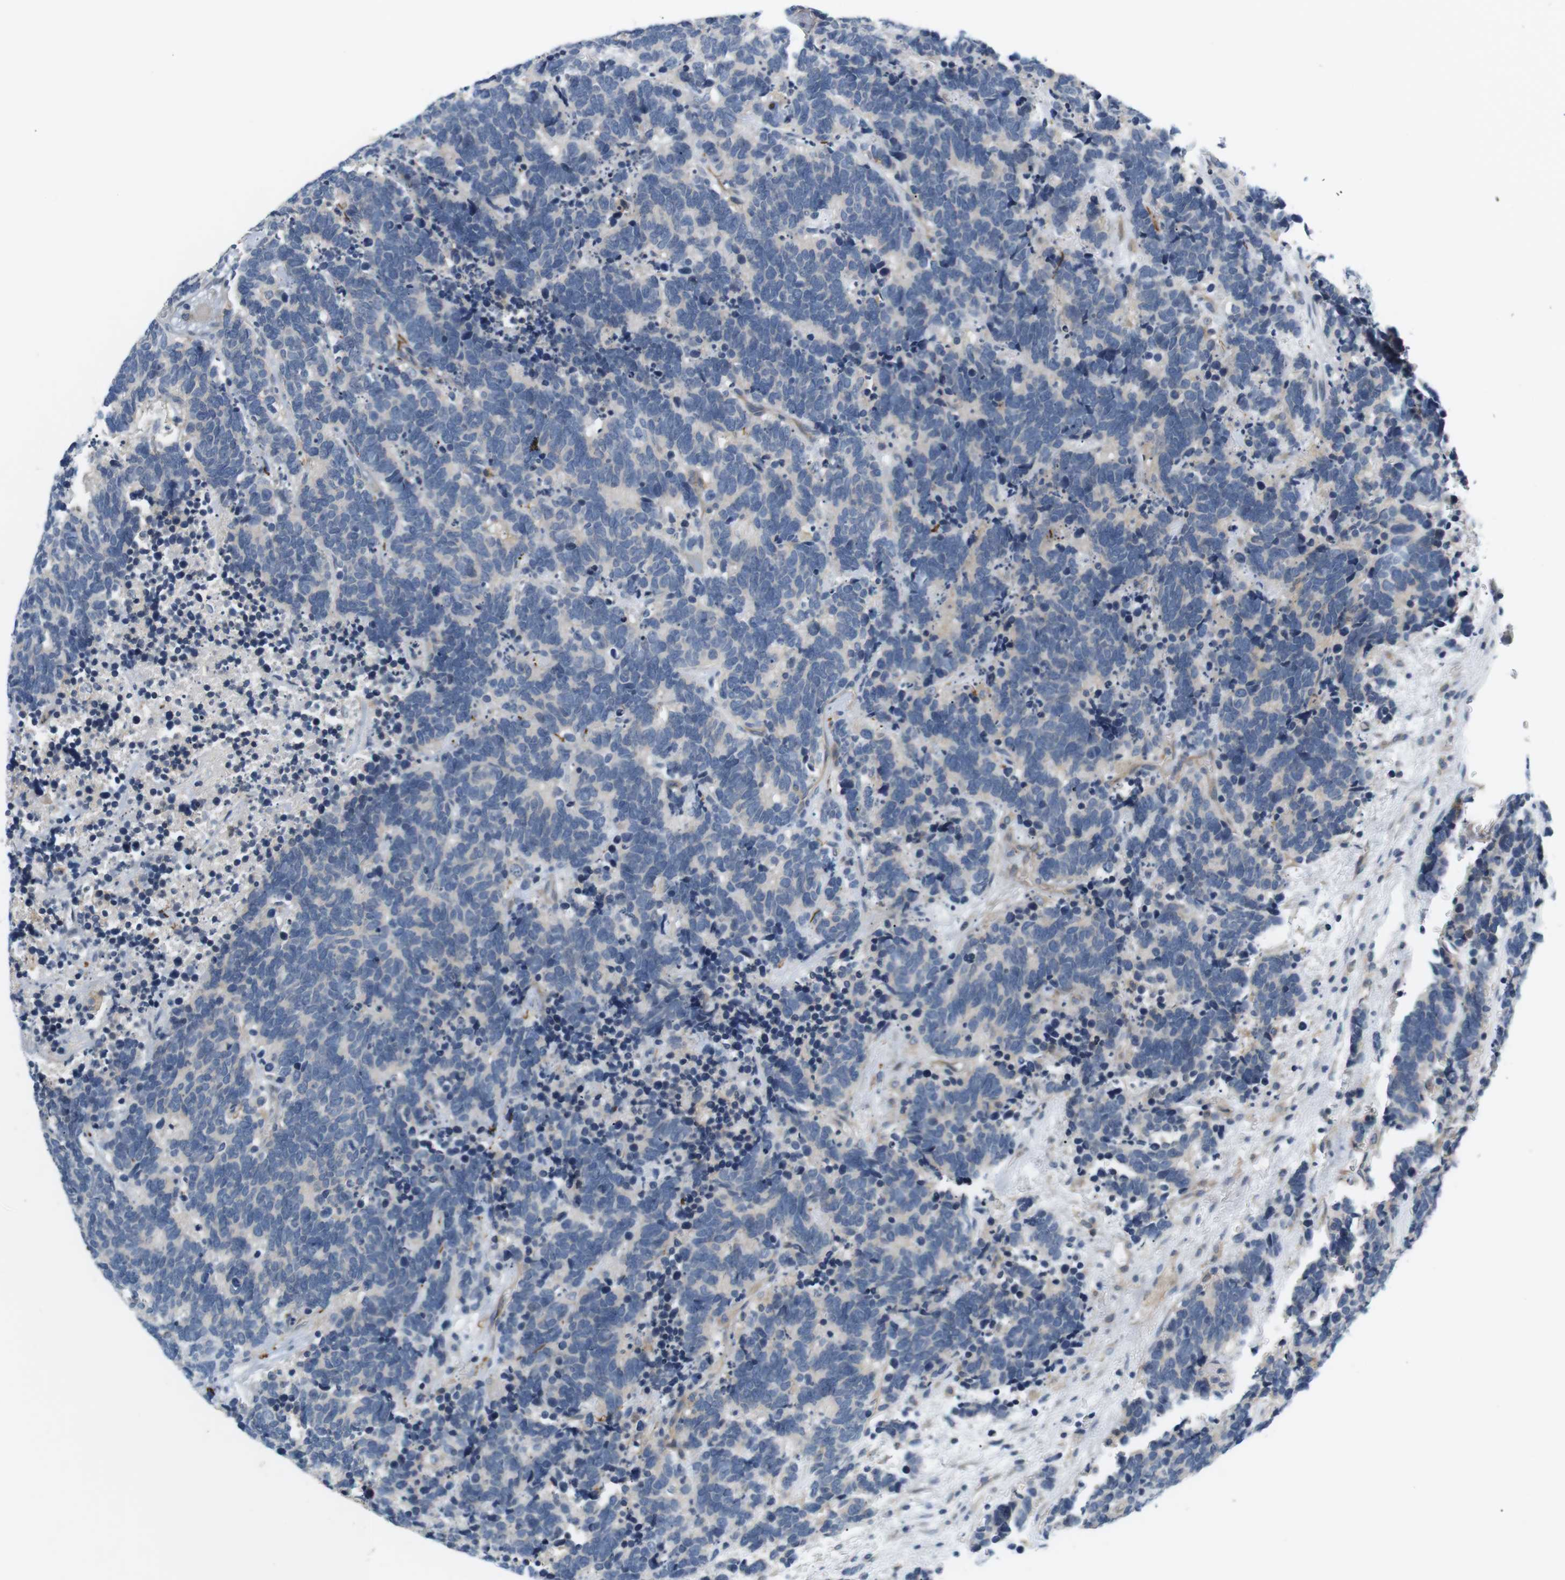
{"staining": {"intensity": "negative", "quantity": "none", "location": "none"}, "tissue": "carcinoid", "cell_type": "Tumor cells", "image_type": "cancer", "snomed": [{"axis": "morphology", "description": "Carcinoma, NOS"}, {"axis": "morphology", "description": "Carcinoid, malignant, NOS"}, {"axis": "topography", "description": "Urinary bladder"}], "caption": "Carcinoma was stained to show a protein in brown. There is no significant expression in tumor cells. The staining is performed using DAB brown chromogen with nuclei counter-stained in using hematoxylin.", "gene": "SLC30A1", "patient": {"sex": "male", "age": 57}}